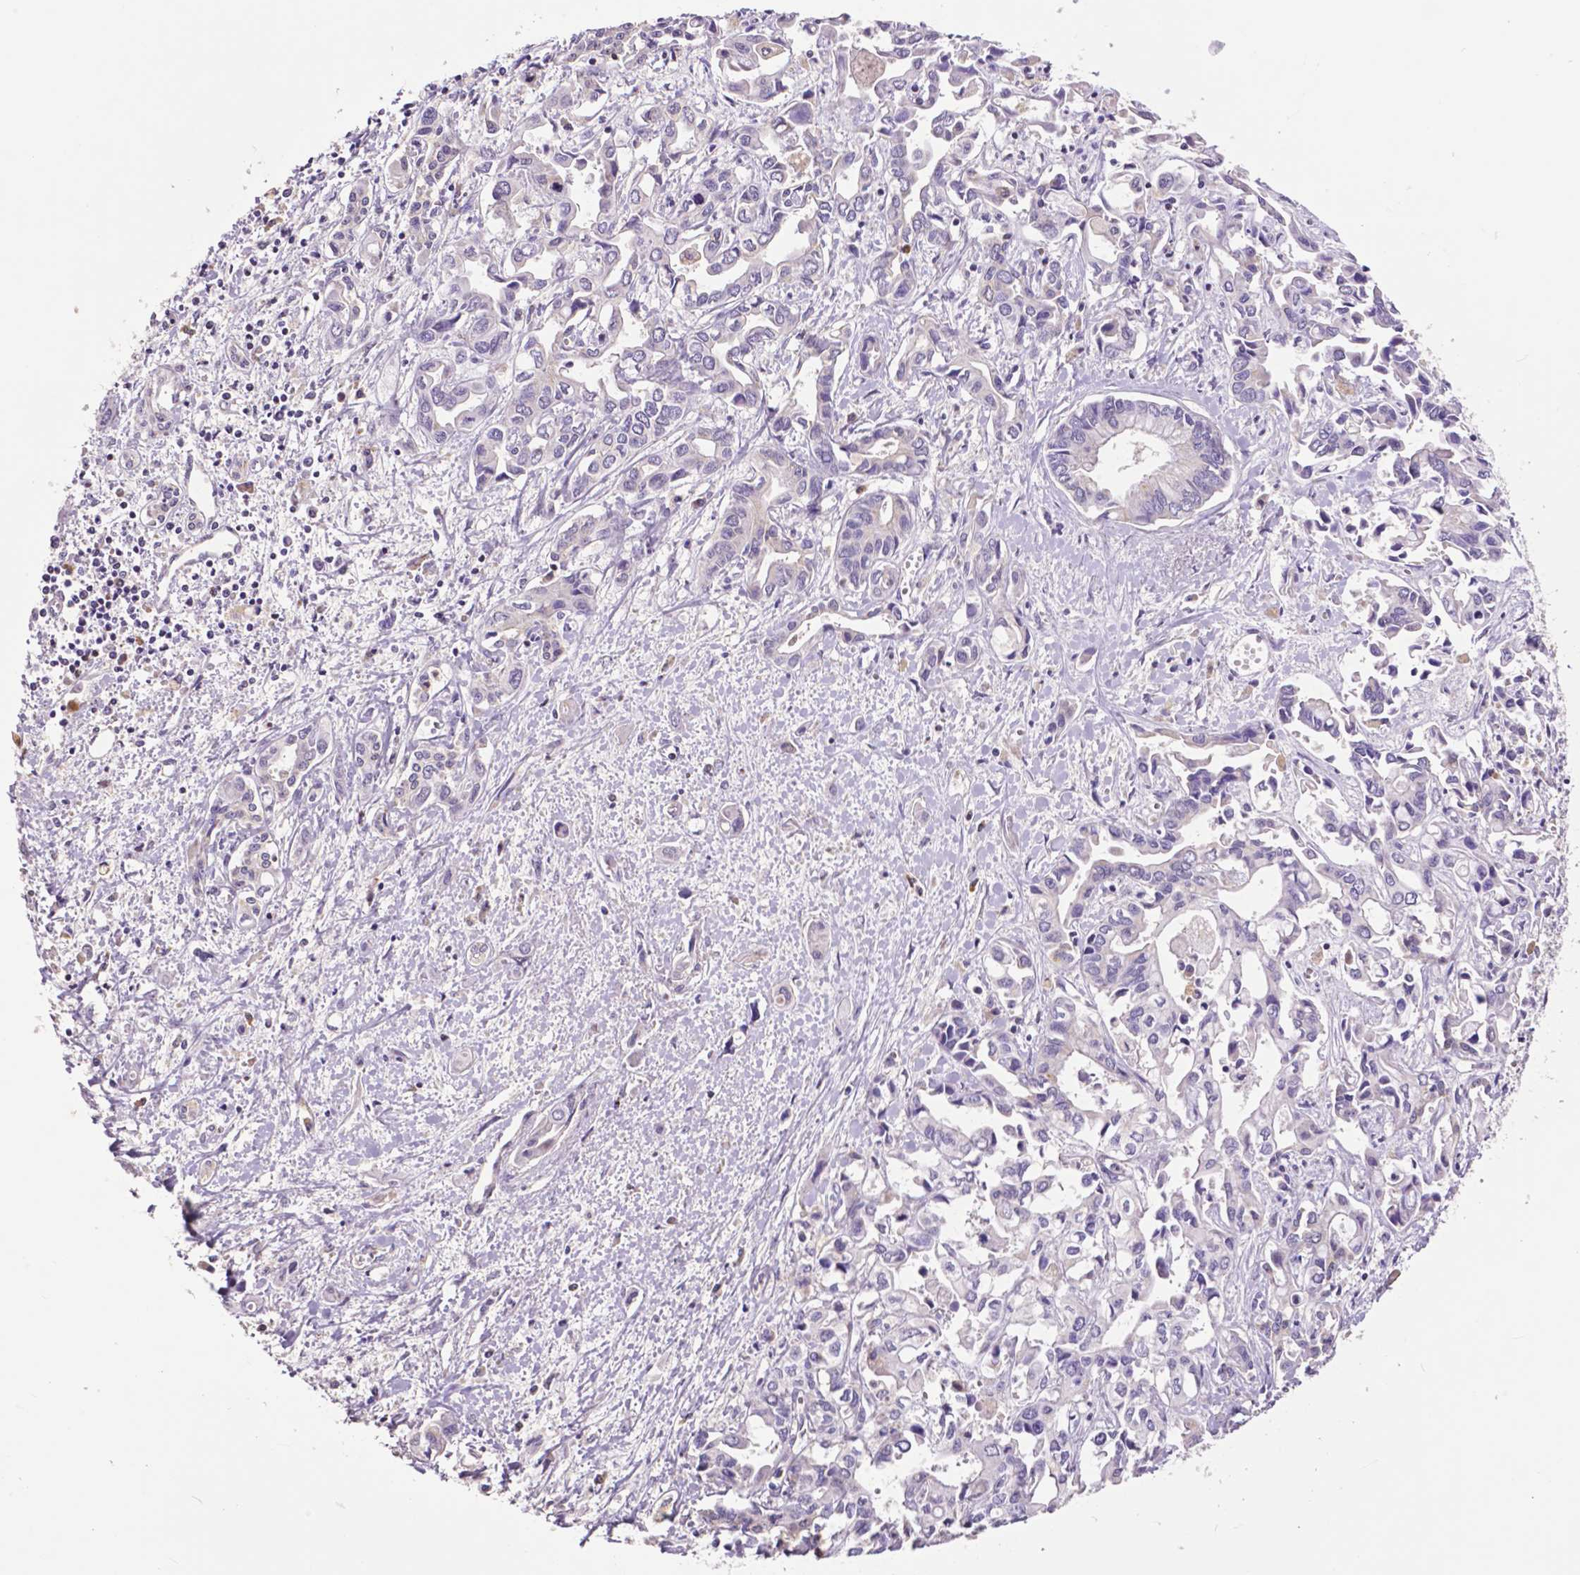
{"staining": {"intensity": "negative", "quantity": "none", "location": "none"}, "tissue": "liver cancer", "cell_type": "Tumor cells", "image_type": "cancer", "snomed": [{"axis": "morphology", "description": "Cholangiocarcinoma"}, {"axis": "topography", "description": "Liver"}], "caption": "IHC of human liver cancer (cholangiocarcinoma) displays no expression in tumor cells. (DAB immunohistochemistry (IHC) visualized using brightfield microscopy, high magnification).", "gene": "MCL1", "patient": {"sex": "female", "age": 64}}